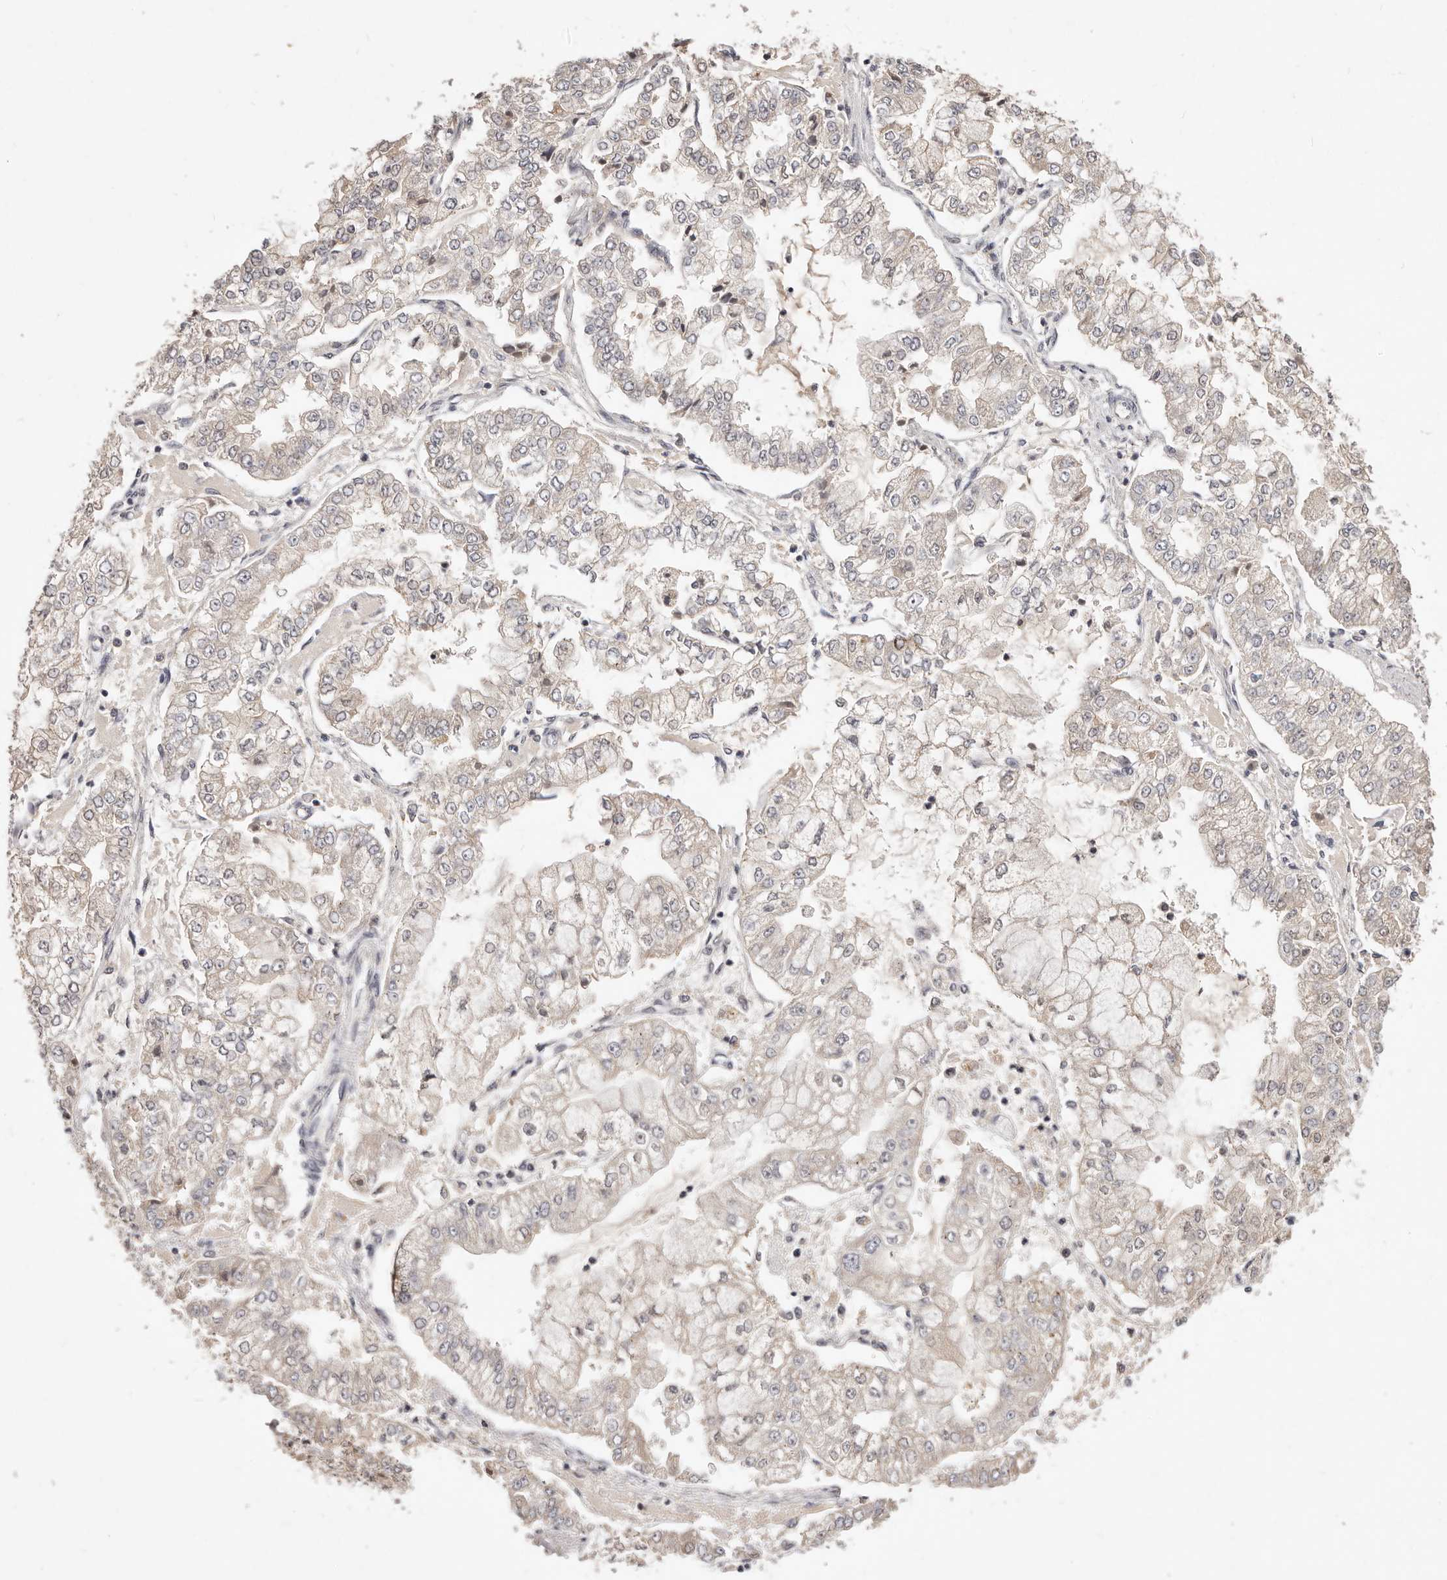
{"staining": {"intensity": "negative", "quantity": "none", "location": "none"}, "tissue": "stomach cancer", "cell_type": "Tumor cells", "image_type": "cancer", "snomed": [{"axis": "morphology", "description": "Adenocarcinoma, NOS"}, {"axis": "topography", "description": "Stomach"}], "caption": "Stomach adenocarcinoma was stained to show a protein in brown. There is no significant positivity in tumor cells. The staining is performed using DAB brown chromogen with nuclei counter-stained in using hematoxylin.", "gene": "TSPAN13", "patient": {"sex": "male", "age": 76}}